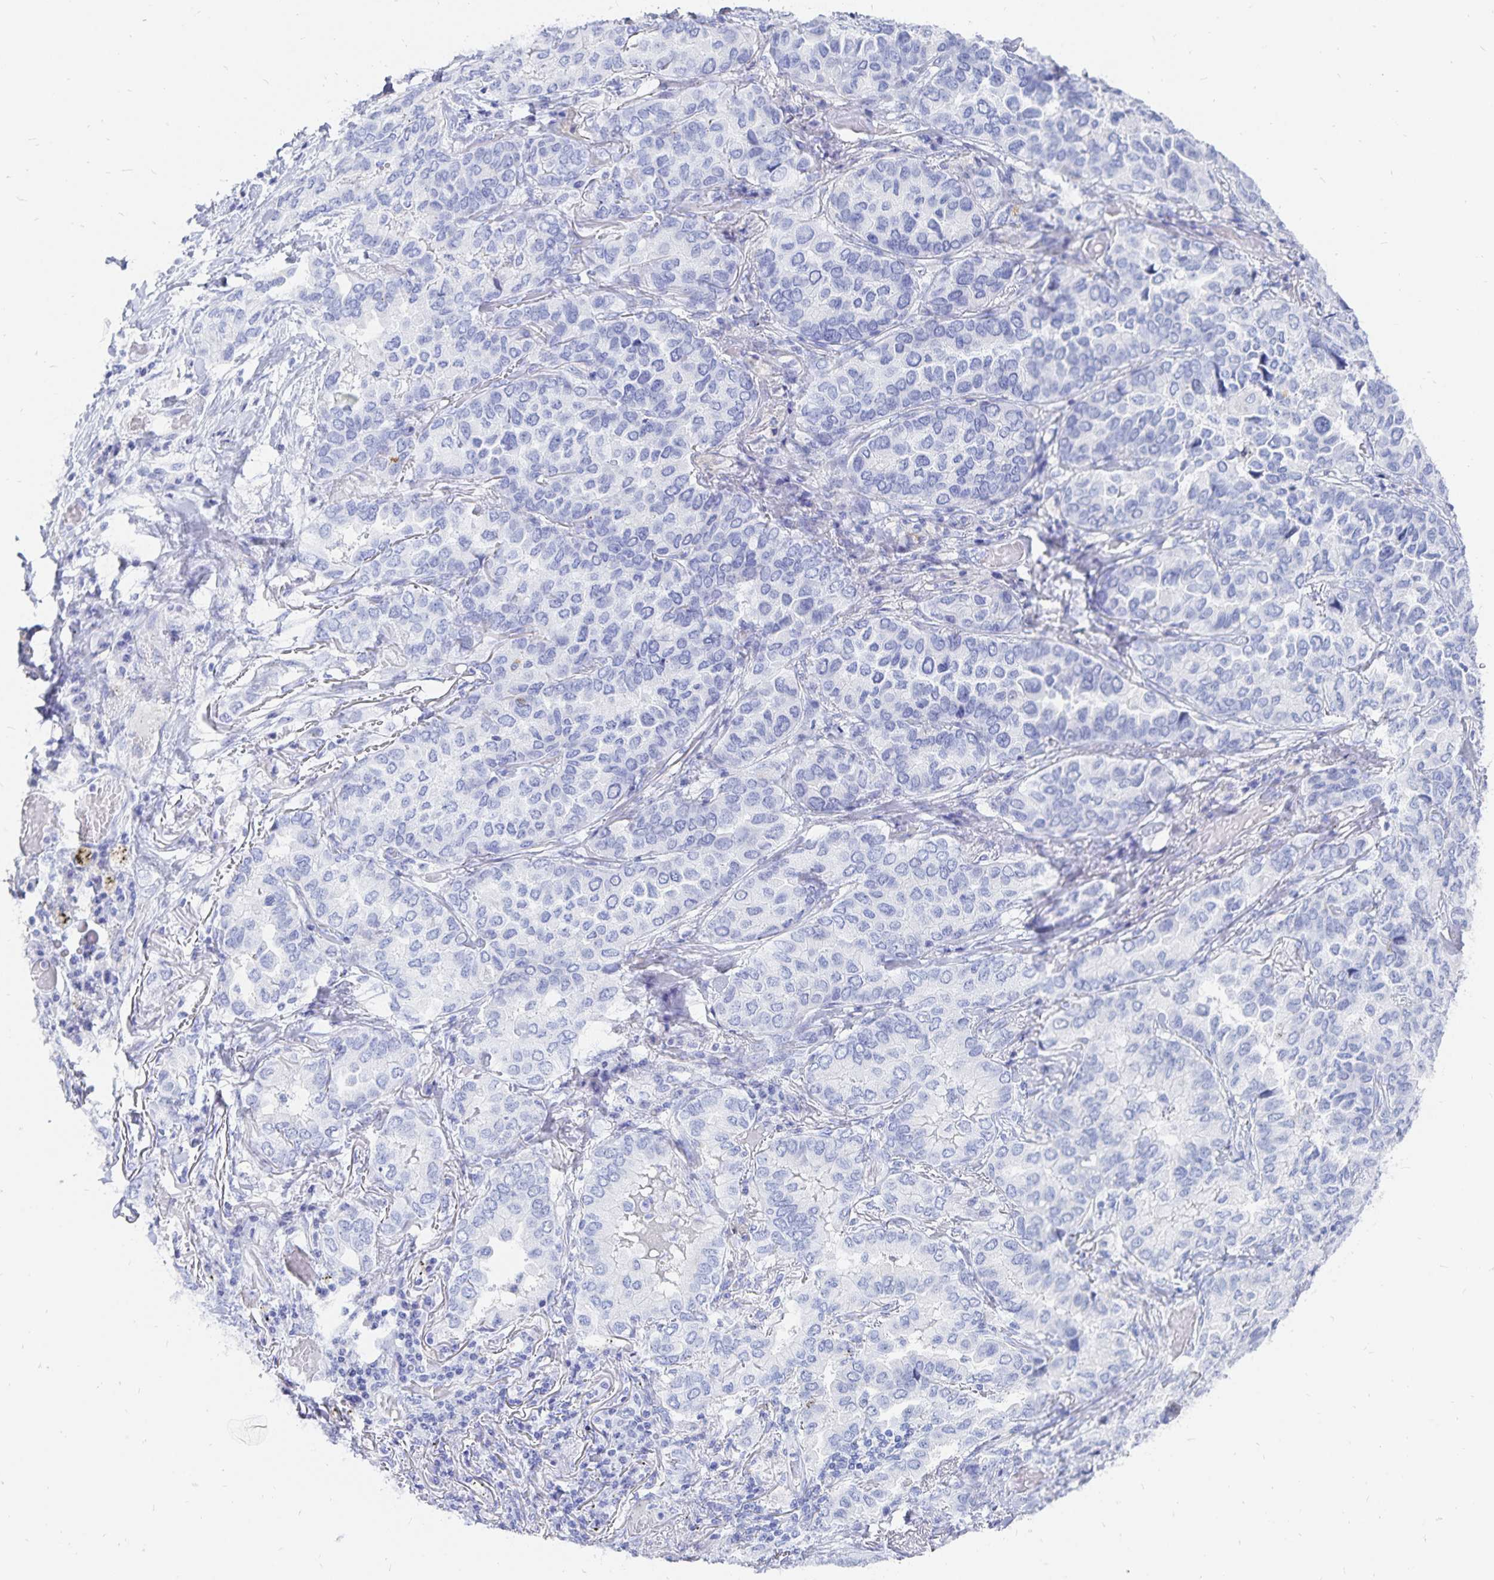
{"staining": {"intensity": "negative", "quantity": "none", "location": "none"}, "tissue": "lung cancer", "cell_type": "Tumor cells", "image_type": "cancer", "snomed": [{"axis": "morphology", "description": "Aneuploidy"}, {"axis": "morphology", "description": "Adenocarcinoma, NOS"}, {"axis": "morphology", "description": "Adenocarcinoma, metastatic, NOS"}, {"axis": "topography", "description": "Lymph node"}, {"axis": "topography", "description": "Lung"}], "caption": "An immunohistochemistry histopathology image of lung metastatic adenocarcinoma is shown. There is no staining in tumor cells of lung metastatic adenocarcinoma.", "gene": "INSL5", "patient": {"sex": "female", "age": 48}}